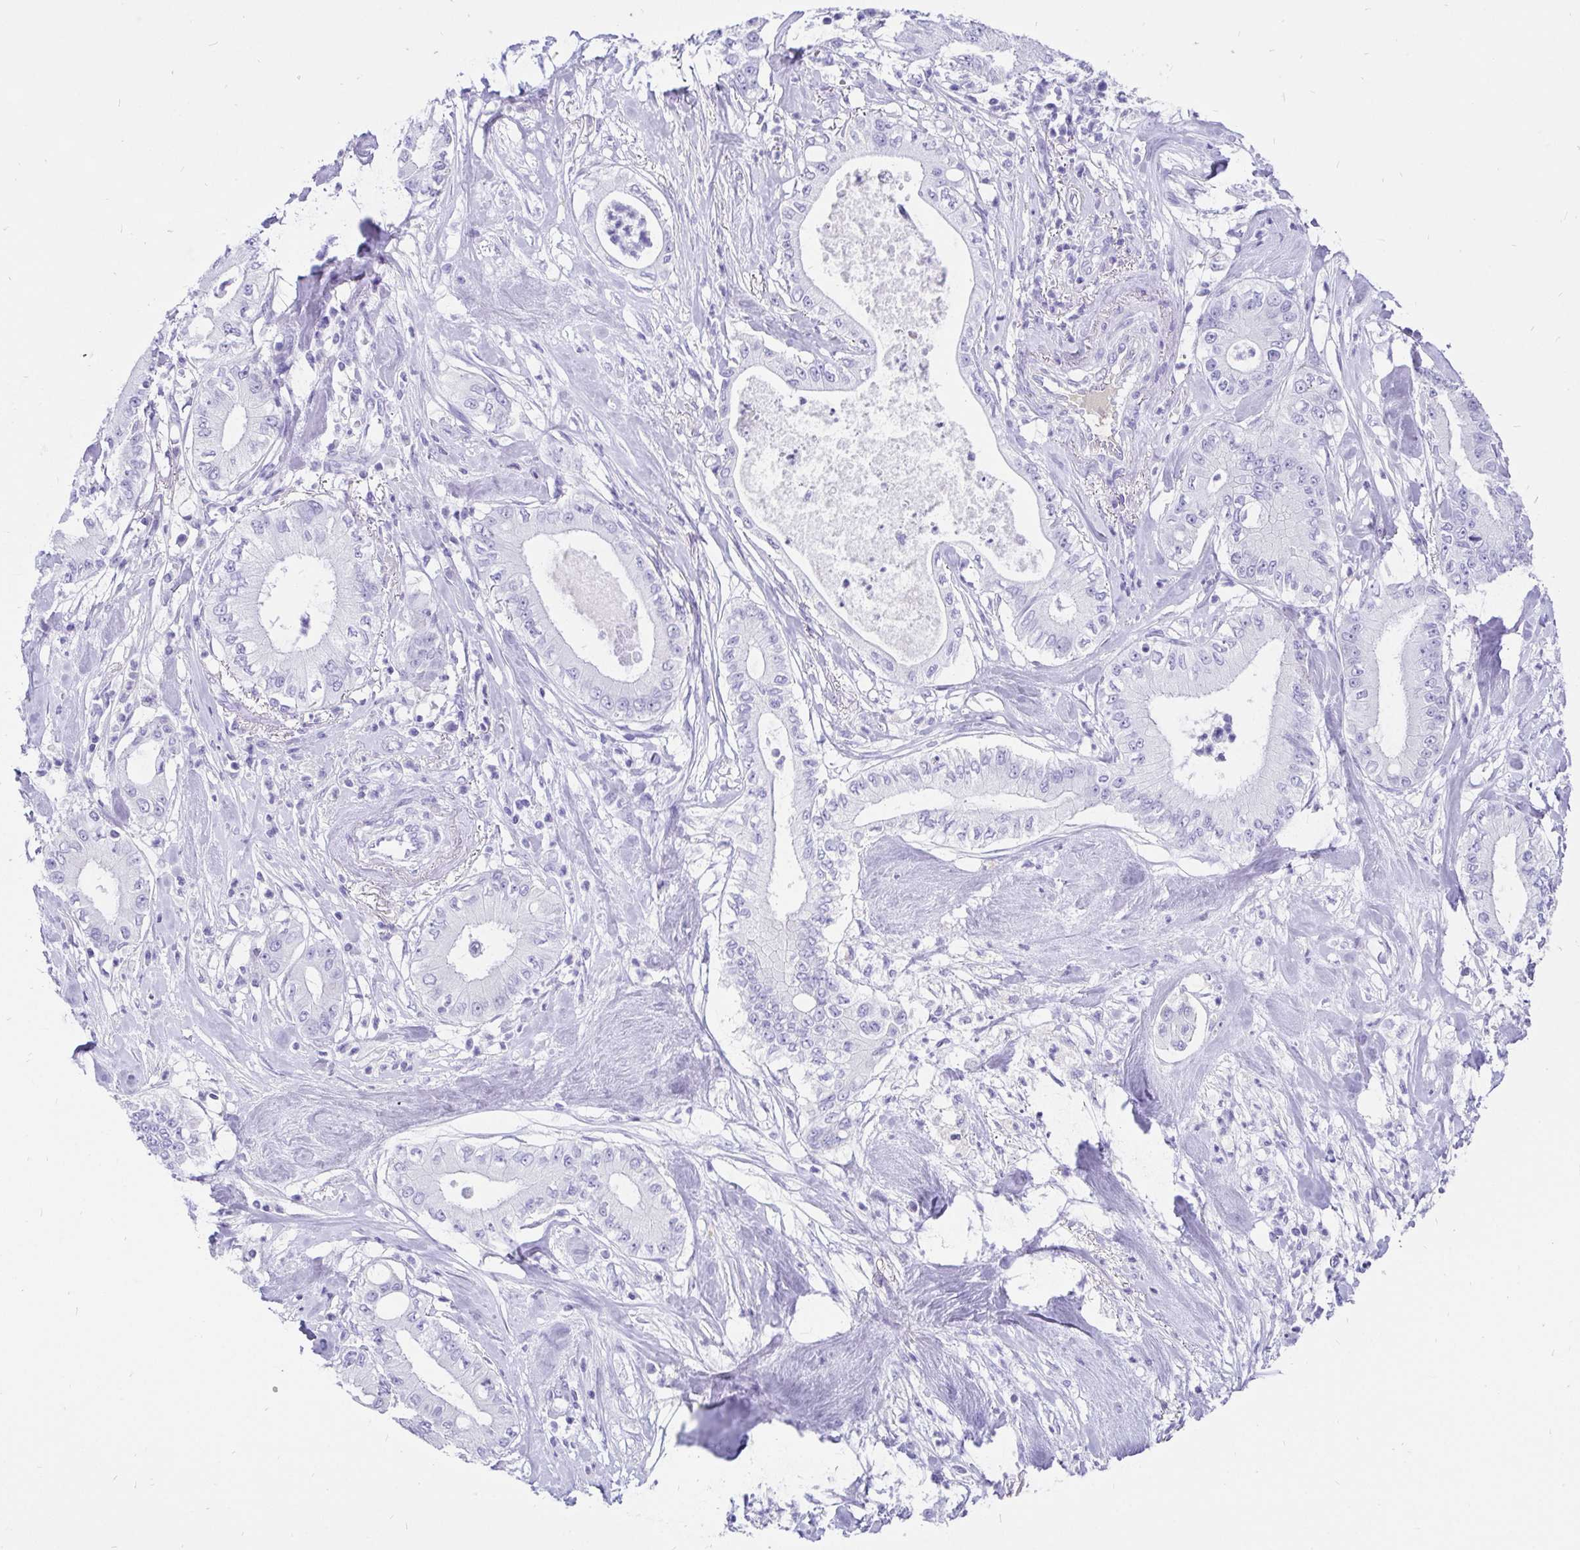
{"staining": {"intensity": "negative", "quantity": "none", "location": "none"}, "tissue": "pancreatic cancer", "cell_type": "Tumor cells", "image_type": "cancer", "snomed": [{"axis": "morphology", "description": "Adenocarcinoma, NOS"}, {"axis": "topography", "description": "Pancreas"}], "caption": "Tumor cells show no significant protein staining in pancreatic cancer (adenocarcinoma). (Brightfield microscopy of DAB (3,3'-diaminobenzidine) immunohistochemistry at high magnification).", "gene": "KRT13", "patient": {"sex": "male", "age": 71}}